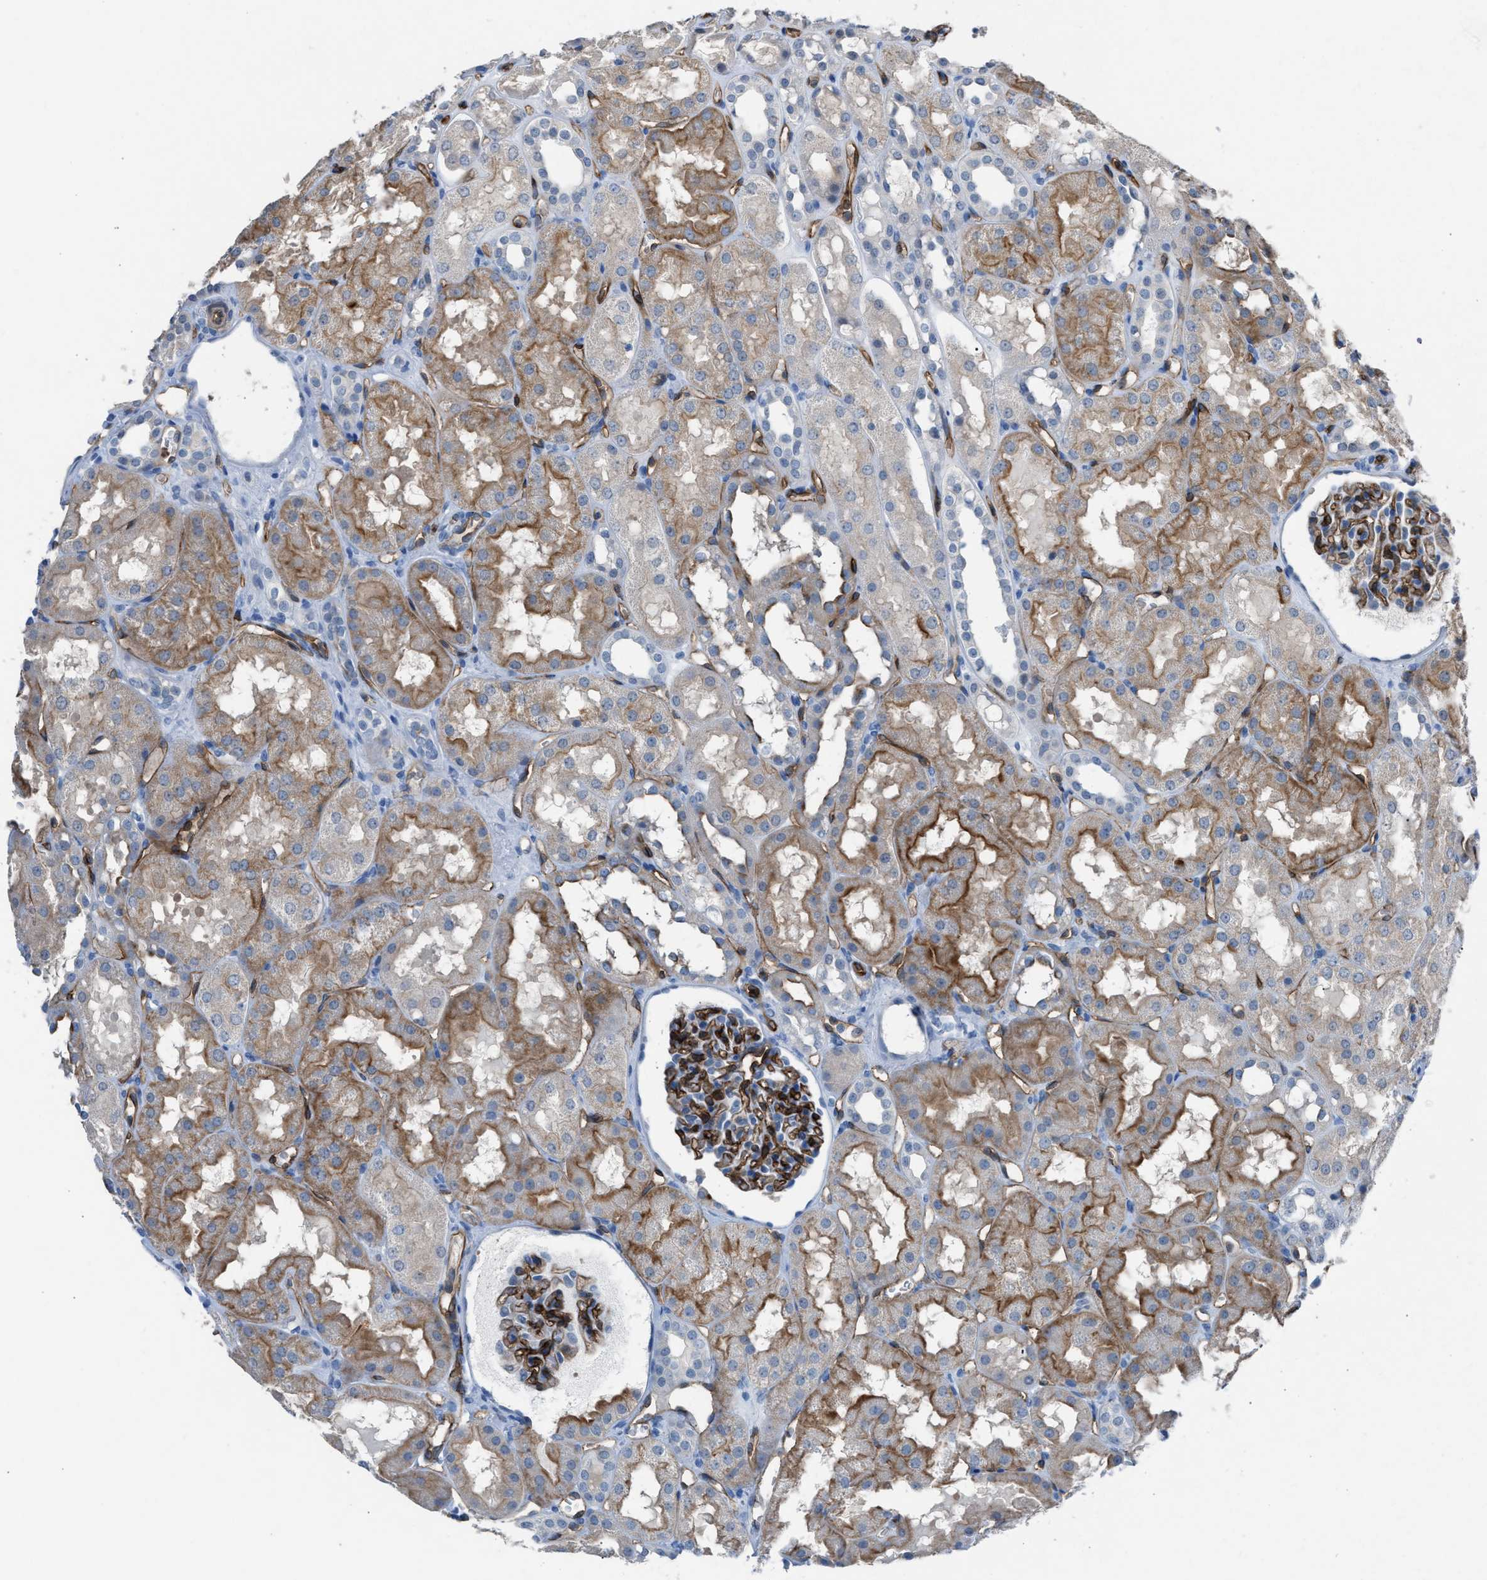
{"staining": {"intensity": "strong", "quantity": "25%-75%", "location": "cytoplasmic/membranous"}, "tissue": "kidney", "cell_type": "Cells in glomeruli", "image_type": "normal", "snomed": [{"axis": "morphology", "description": "Normal tissue, NOS"}, {"axis": "topography", "description": "Kidney"}, {"axis": "topography", "description": "Urinary bladder"}], "caption": "Immunohistochemical staining of unremarkable human kidney displays strong cytoplasmic/membranous protein expression in approximately 25%-75% of cells in glomeruli. Immunohistochemistry stains the protein of interest in brown and the nuclei are stained blue.", "gene": "DYSF", "patient": {"sex": "male", "age": 16}}